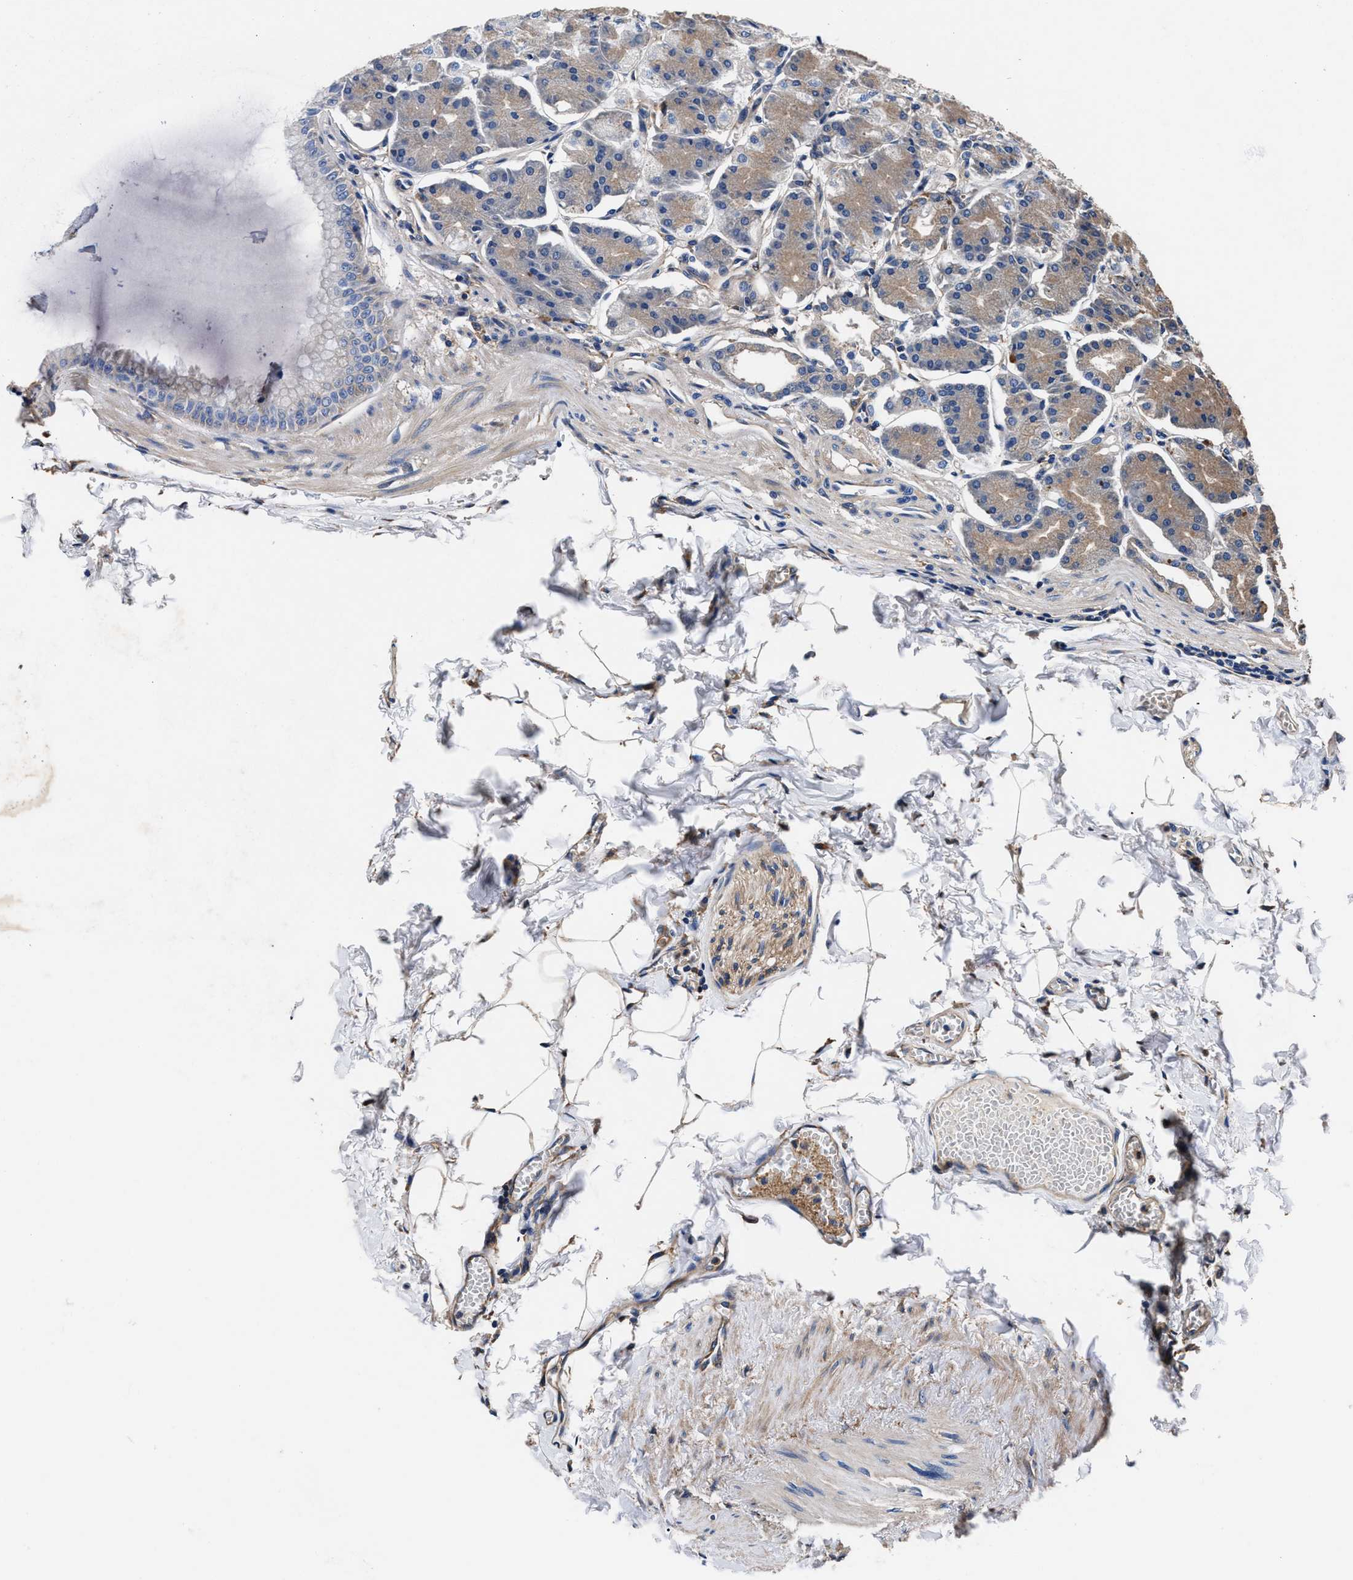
{"staining": {"intensity": "weak", "quantity": "25%-75%", "location": "cytoplasmic/membranous"}, "tissue": "stomach", "cell_type": "Glandular cells", "image_type": "normal", "snomed": [{"axis": "morphology", "description": "Normal tissue, NOS"}, {"axis": "topography", "description": "Stomach, lower"}], "caption": "Weak cytoplasmic/membranous protein expression is seen in about 25%-75% of glandular cells in stomach.", "gene": "SH3GL1", "patient": {"sex": "male", "age": 71}}